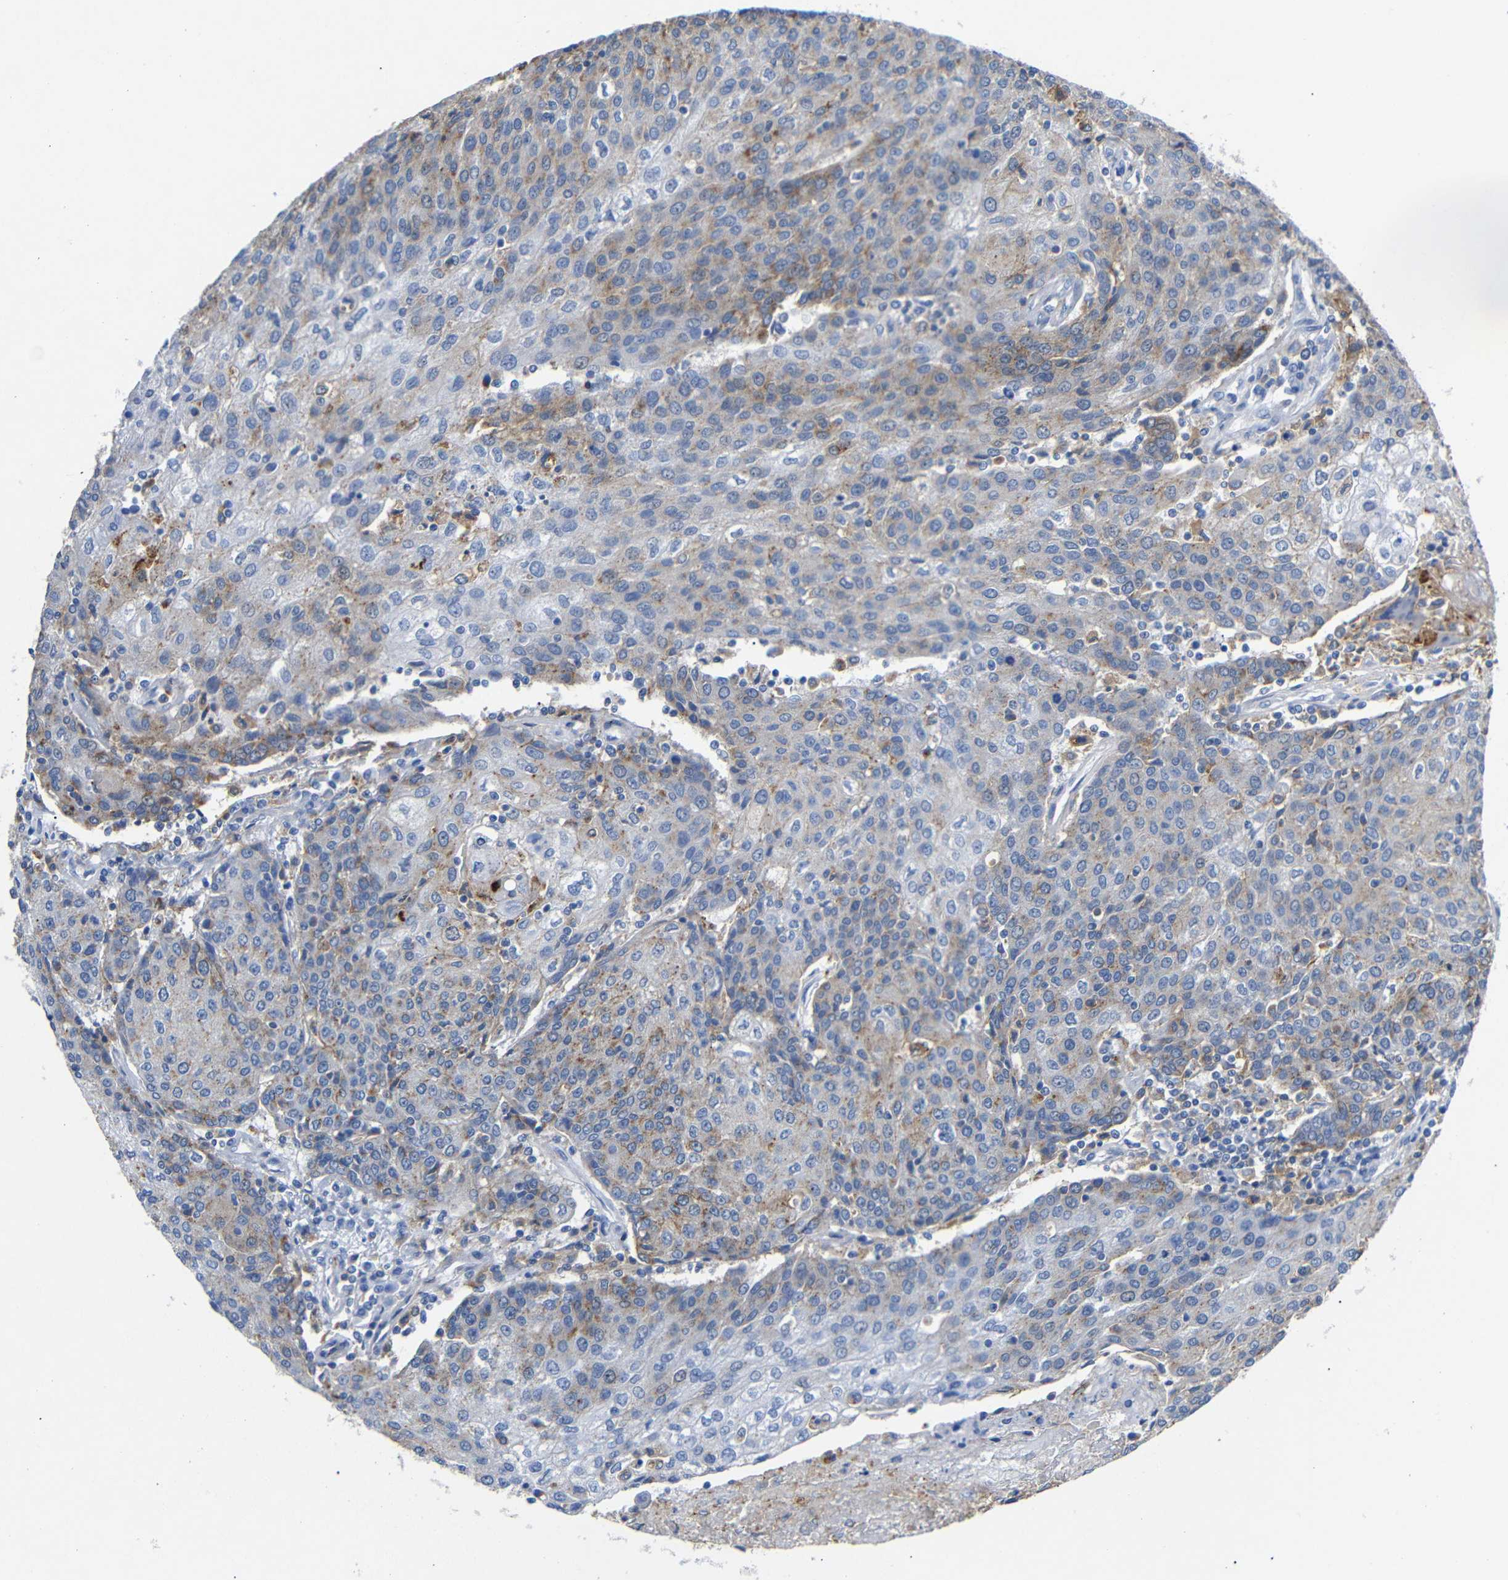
{"staining": {"intensity": "moderate", "quantity": "<25%", "location": "cytoplasmic/membranous"}, "tissue": "urothelial cancer", "cell_type": "Tumor cells", "image_type": "cancer", "snomed": [{"axis": "morphology", "description": "Urothelial carcinoma, High grade"}, {"axis": "topography", "description": "Urinary bladder"}], "caption": "The immunohistochemical stain shows moderate cytoplasmic/membranous expression in tumor cells of urothelial carcinoma (high-grade) tissue.", "gene": "SDCBP", "patient": {"sex": "female", "age": 85}}